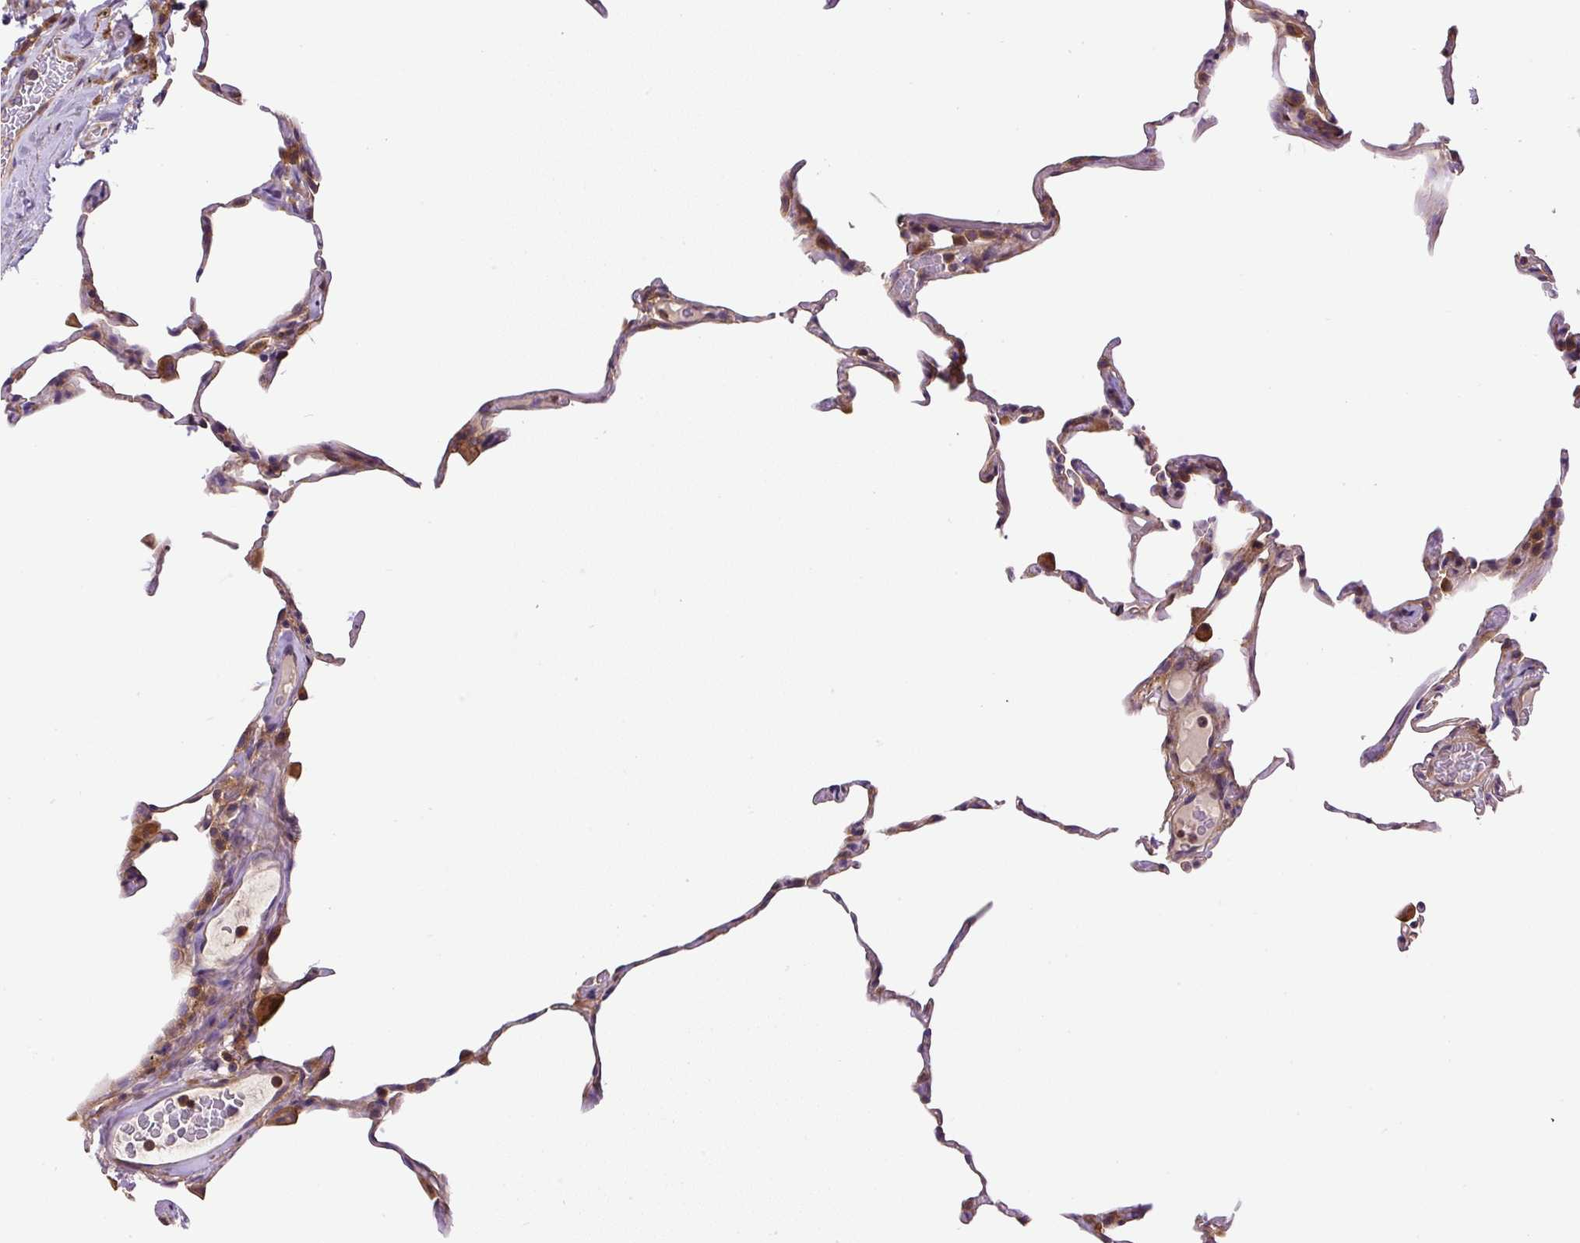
{"staining": {"intensity": "weak", "quantity": "<25%", "location": "cytoplasmic/membranous"}, "tissue": "lung", "cell_type": "Alveolar cells", "image_type": "normal", "snomed": [{"axis": "morphology", "description": "Normal tissue, NOS"}, {"axis": "topography", "description": "Lung"}], "caption": "Immunohistochemistry photomicrograph of unremarkable lung: human lung stained with DAB (3,3'-diaminobenzidine) shows no significant protein staining in alveolar cells.", "gene": "CCDC28A", "patient": {"sex": "female", "age": 57}}